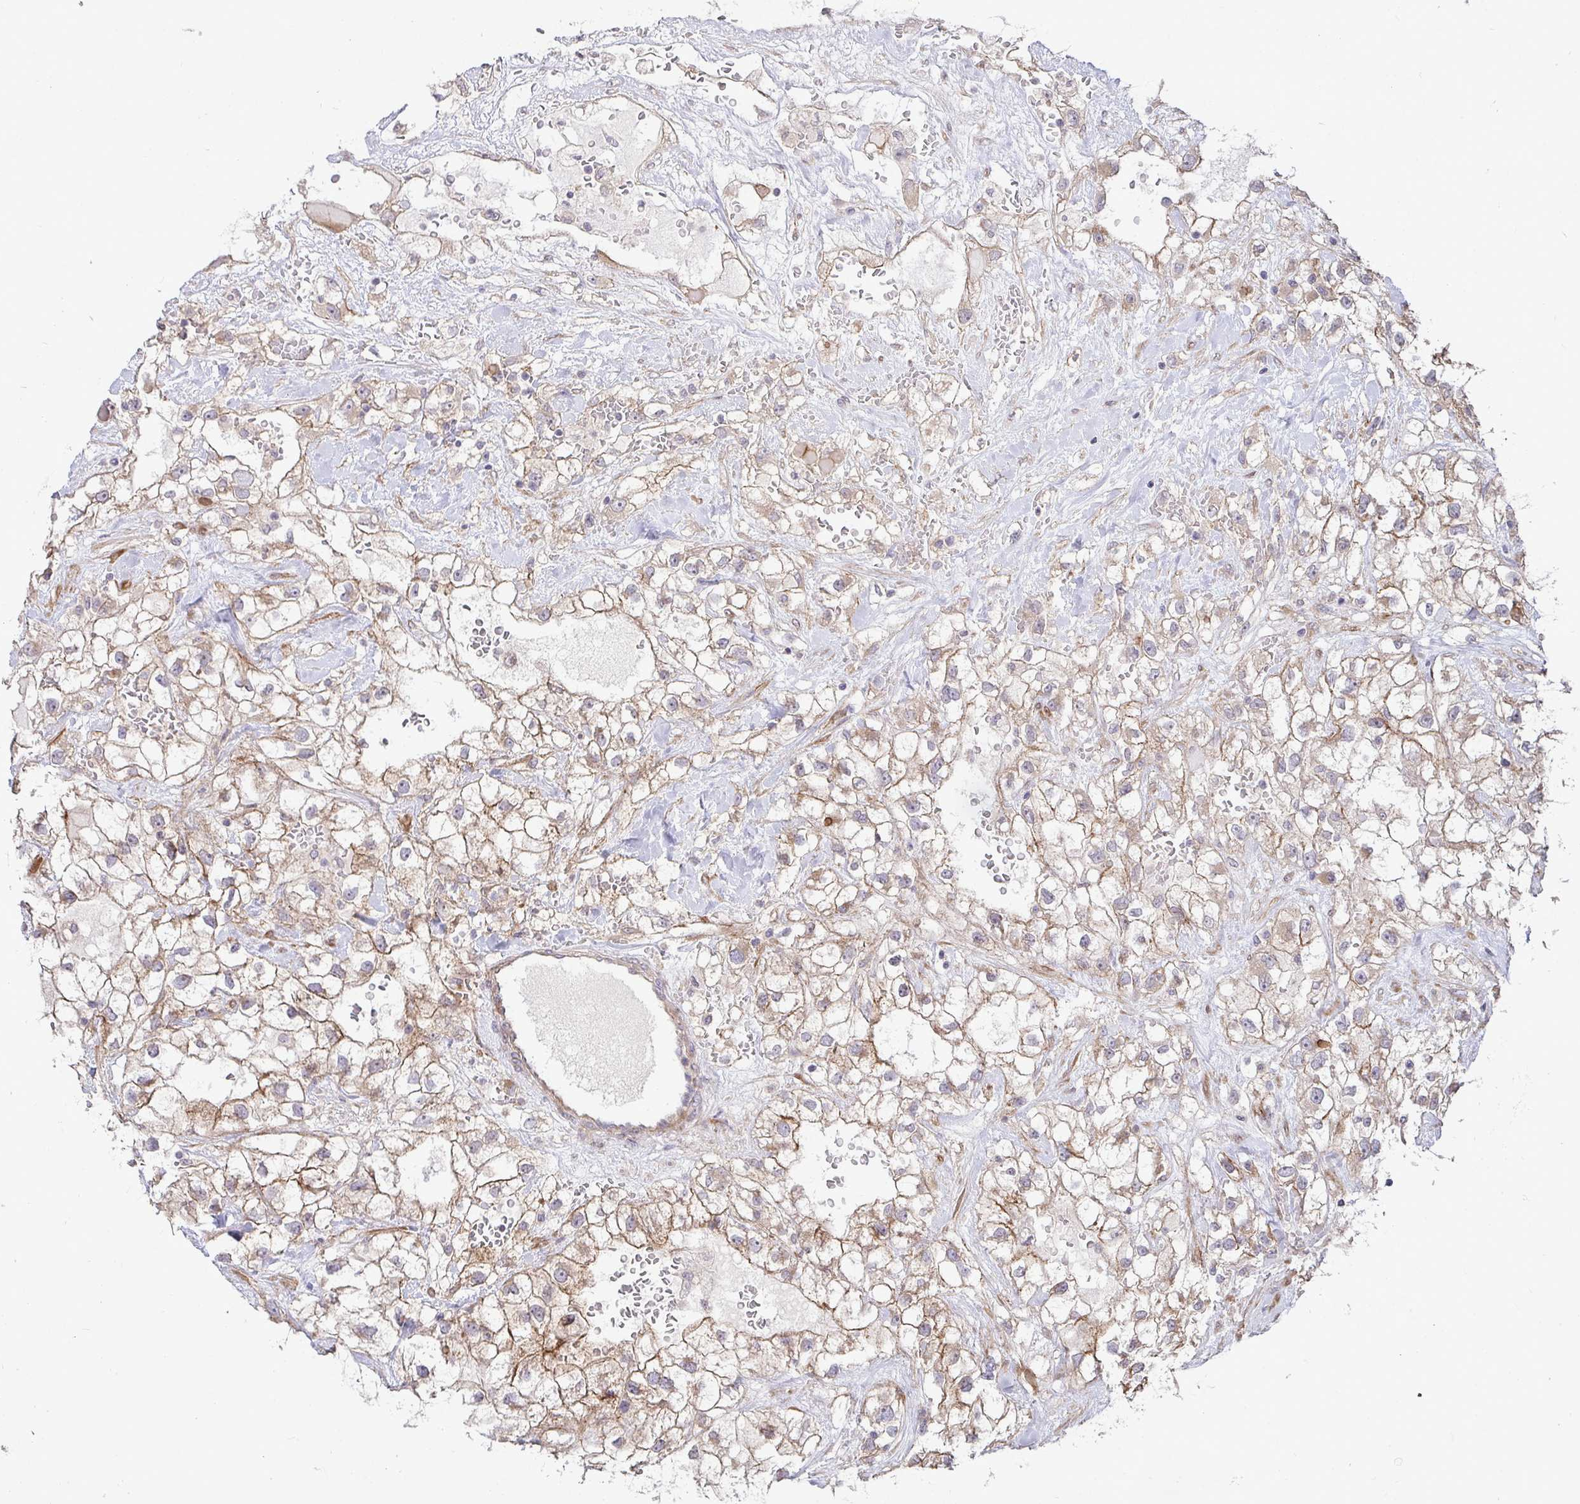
{"staining": {"intensity": "weak", "quantity": "25%-75%", "location": "cytoplasmic/membranous"}, "tissue": "renal cancer", "cell_type": "Tumor cells", "image_type": "cancer", "snomed": [{"axis": "morphology", "description": "Adenocarcinoma, NOS"}, {"axis": "topography", "description": "Kidney"}], "caption": "Adenocarcinoma (renal) stained for a protein (brown) shows weak cytoplasmic/membranous positive positivity in approximately 25%-75% of tumor cells.", "gene": "SH2D1B", "patient": {"sex": "male", "age": 59}}